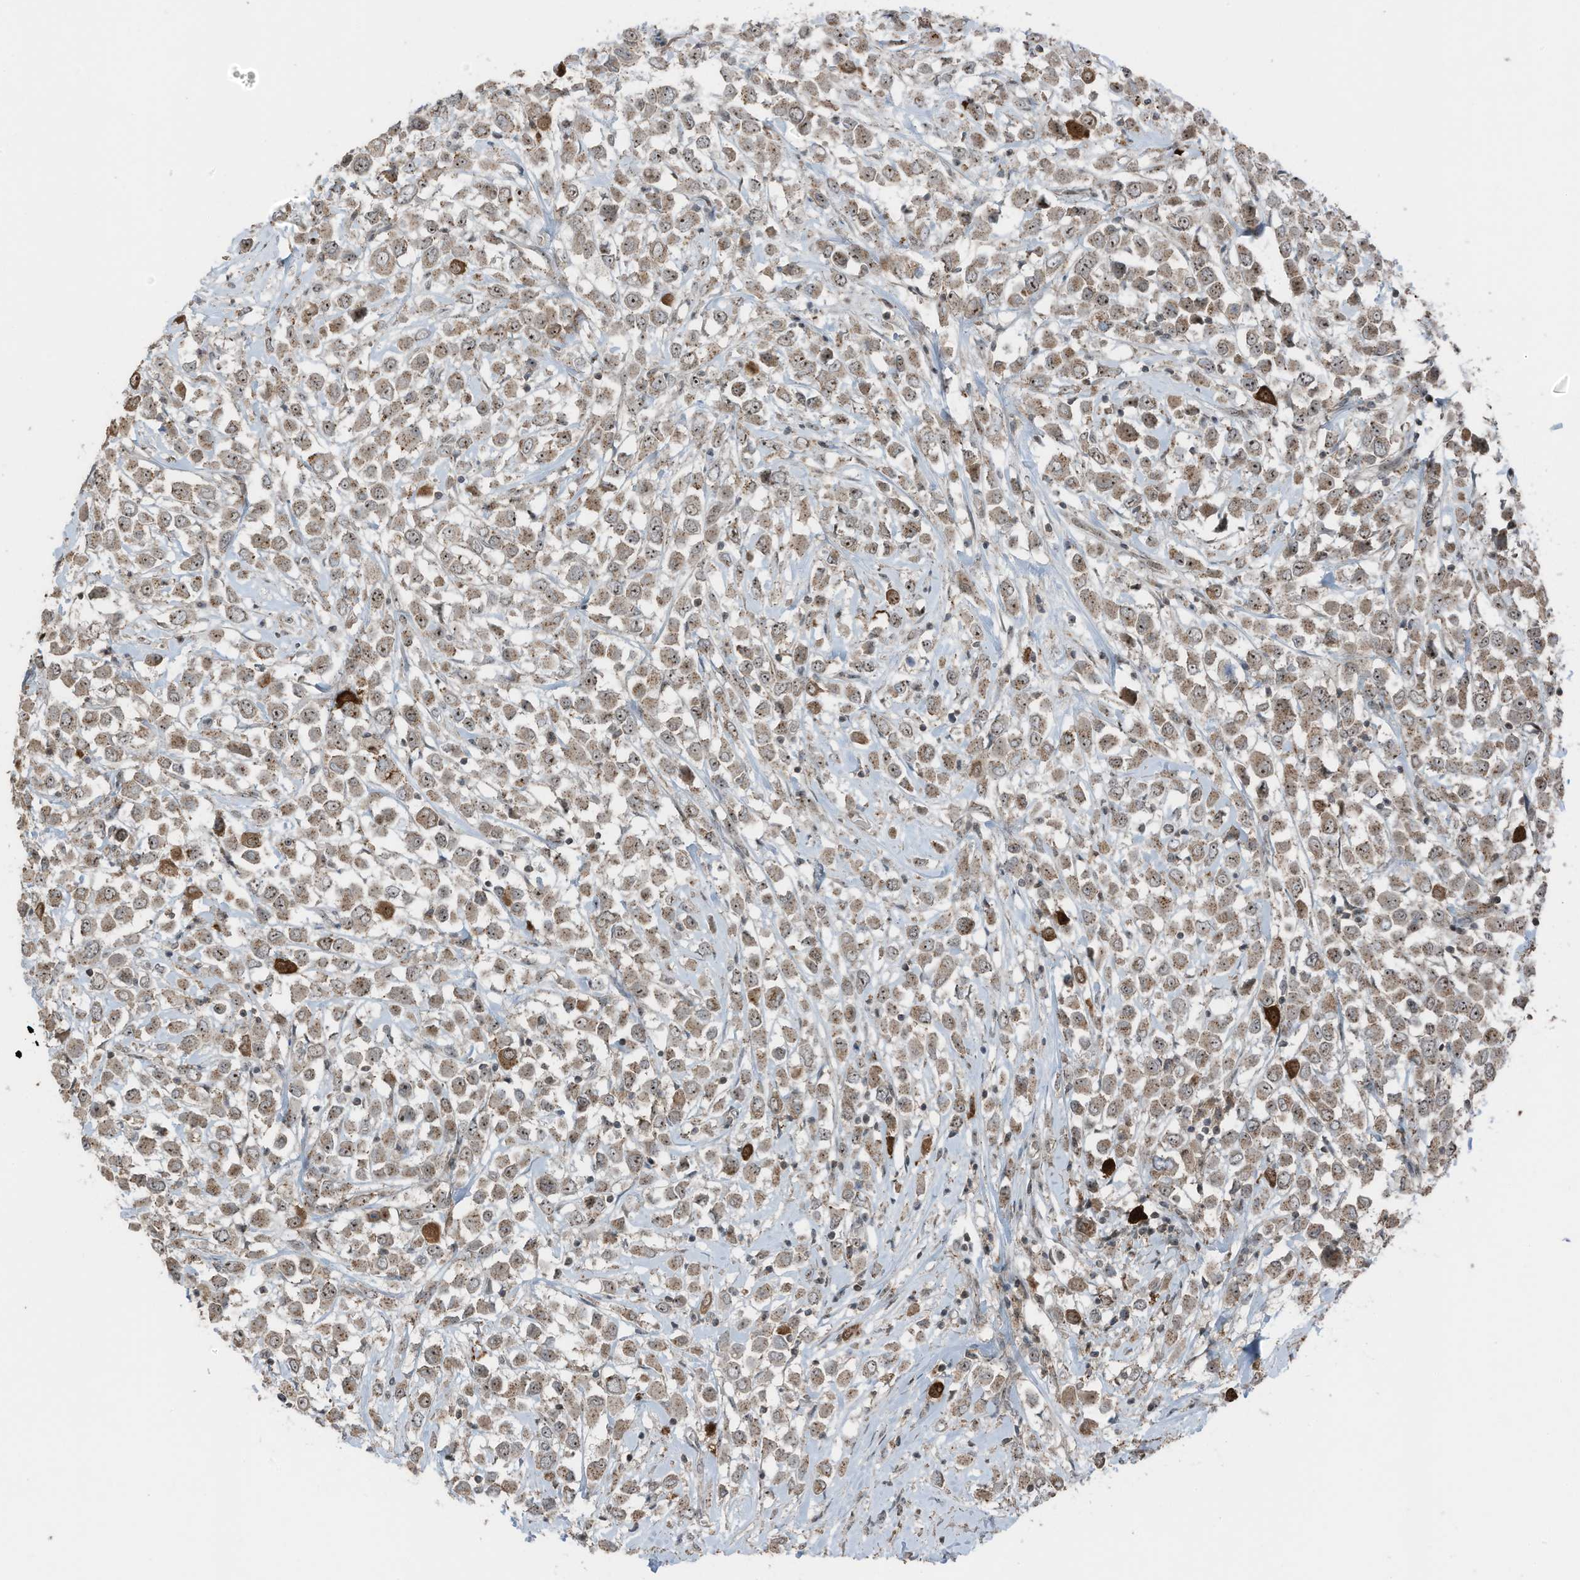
{"staining": {"intensity": "moderate", "quantity": ">75%", "location": "cytoplasmic/membranous,nuclear"}, "tissue": "breast cancer", "cell_type": "Tumor cells", "image_type": "cancer", "snomed": [{"axis": "morphology", "description": "Duct carcinoma"}, {"axis": "topography", "description": "Breast"}], "caption": "A medium amount of moderate cytoplasmic/membranous and nuclear expression is appreciated in about >75% of tumor cells in breast cancer (infiltrating ductal carcinoma) tissue.", "gene": "UTP3", "patient": {"sex": "female", "age": 61}}